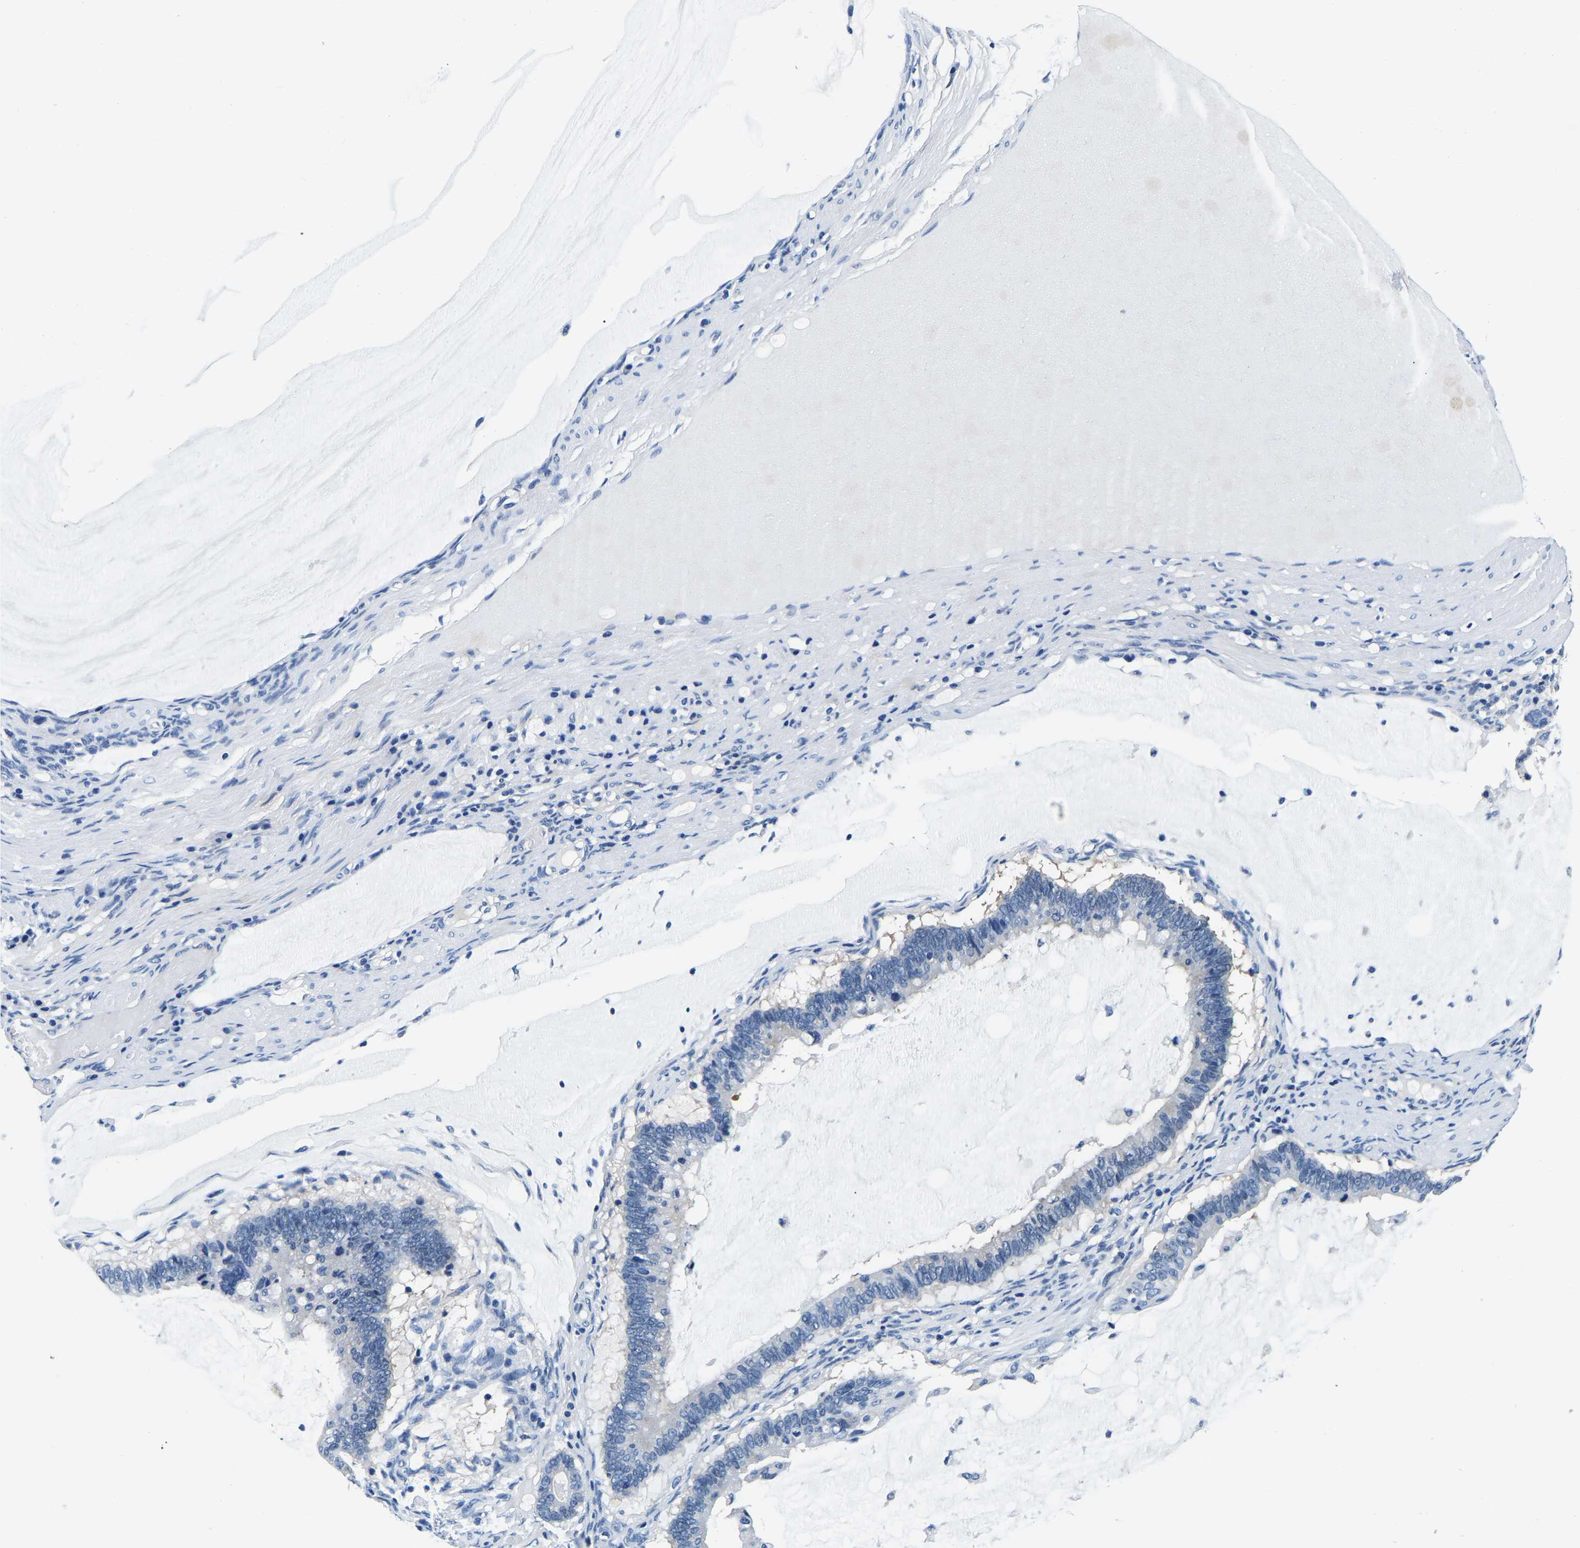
{"staining": {"intensity": "negative", "quantity": "none", "location": "none"}, "tissue": "ovarian cancer", "cell_type": "Tumor cells", "image_type": "cancer", "snomed": [{"axis": "morphology", "description": "Cystadenocarcinoma, mucinous, NOS"}, {"axis": "topography", "description": "Ovary"}], "caption": "High magnification brightfield microscopy of ovarian cancer (mucinous cystadenocarcinoma) stained with DAB (brown) and counterstained with hematoxylin (blue): tumor cells show no significant positivity. (DAB (3,3'-diaminobenzidine) immunohistochemistry visualized using brightfield microscopy, high magnification).", "gene": "ACO1", "patient": {"sex": "female", "age": 61}}